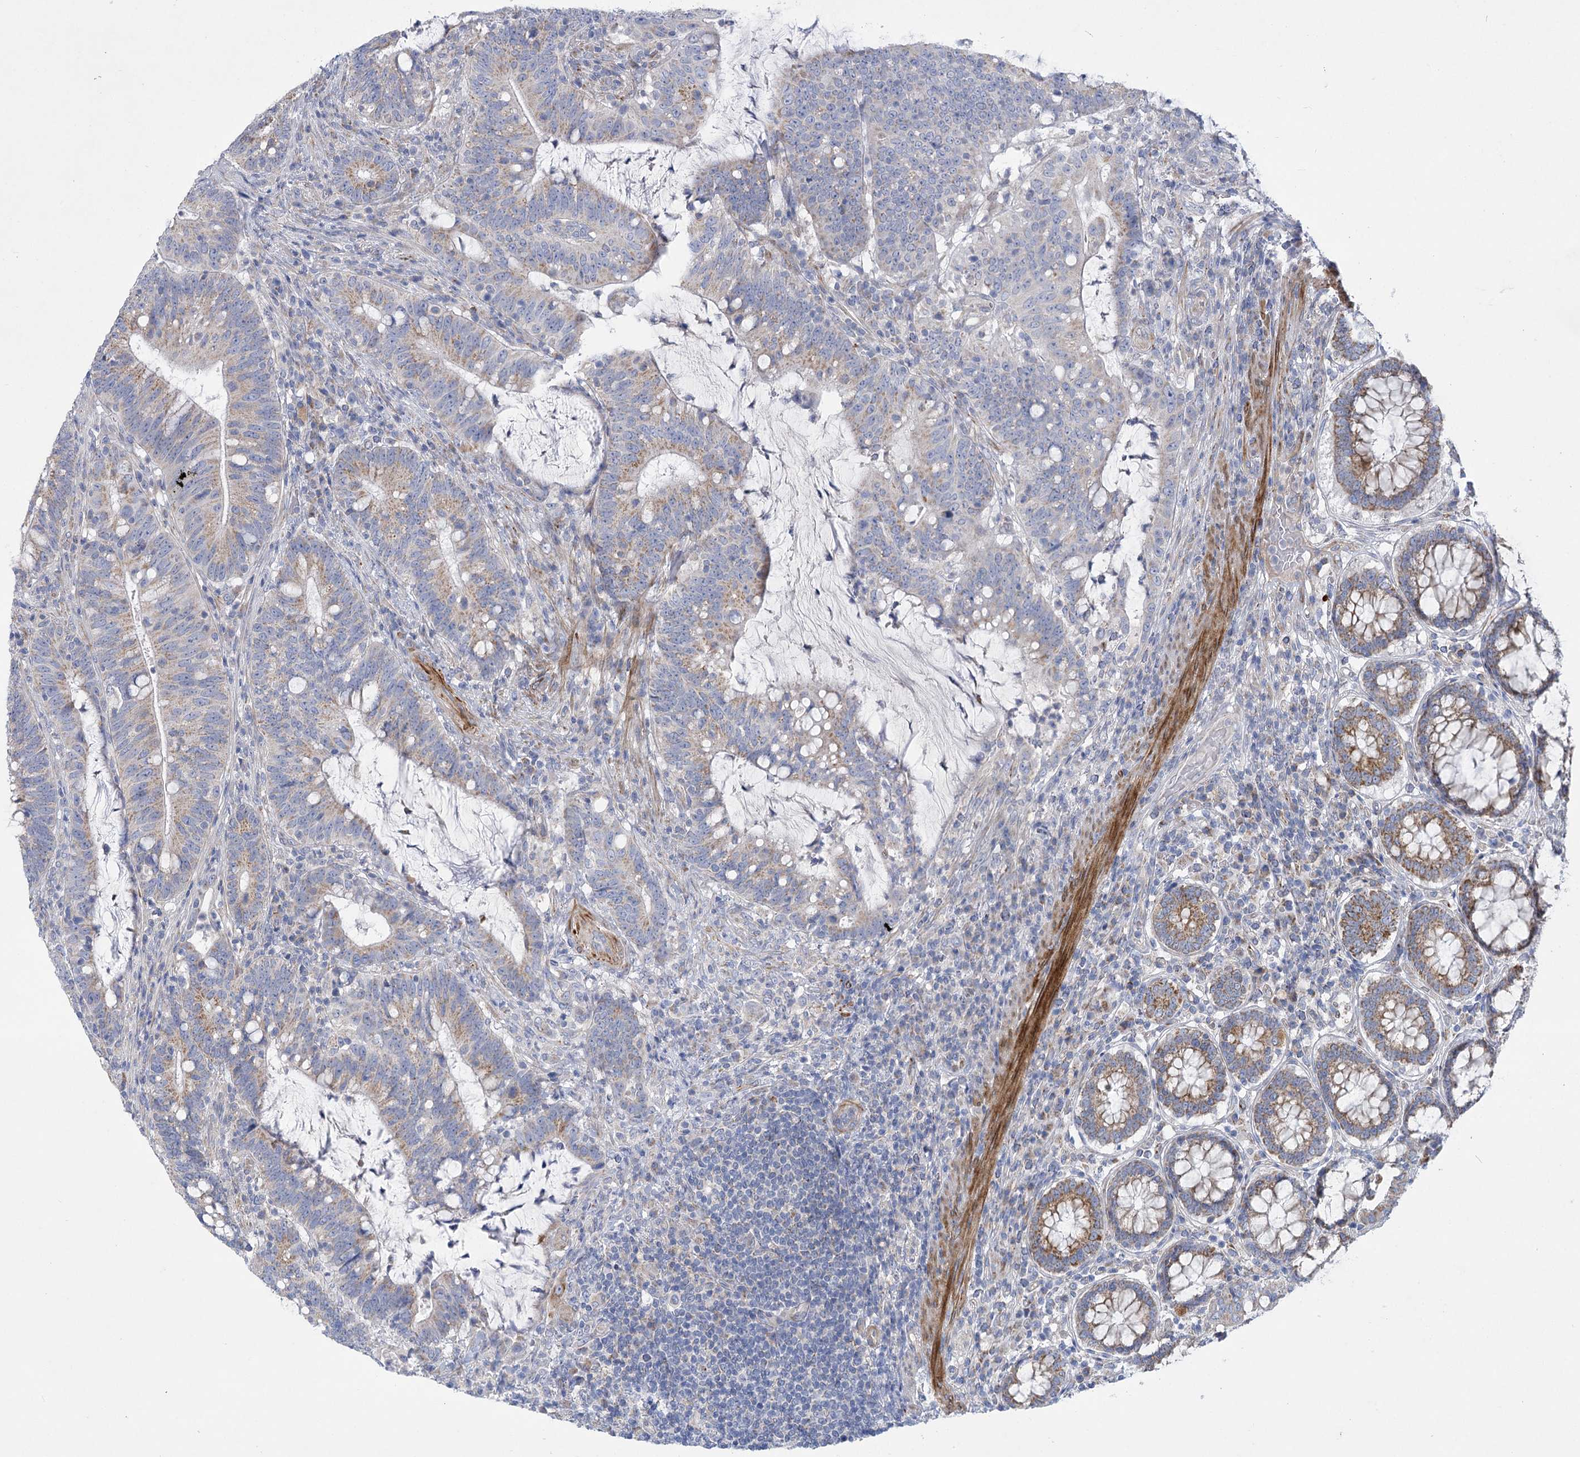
{"staining": {"intensity": "moderate", "quantity": "25%-75%", "location": "cytoplasmic/membranous"}, "tissue": "colorectal cancer", "cell_type": "Tumor cells", "image_type": "cancer", "snomed": [{"axis": "morphology", "description": "Adenocarcinoma, NOS"}, {"axis": "topography", "description": "Colon"}], "caption": "High-power microscopy captured an IHC micrograph of colorectal cancer (adenocarcinoma), revealing moderate cytoplasmic/membranous expression in approximately 25%-75% of tumor cells.", "gene": "DHTKD1", "patient": {"sex": "female", "age": 66}}